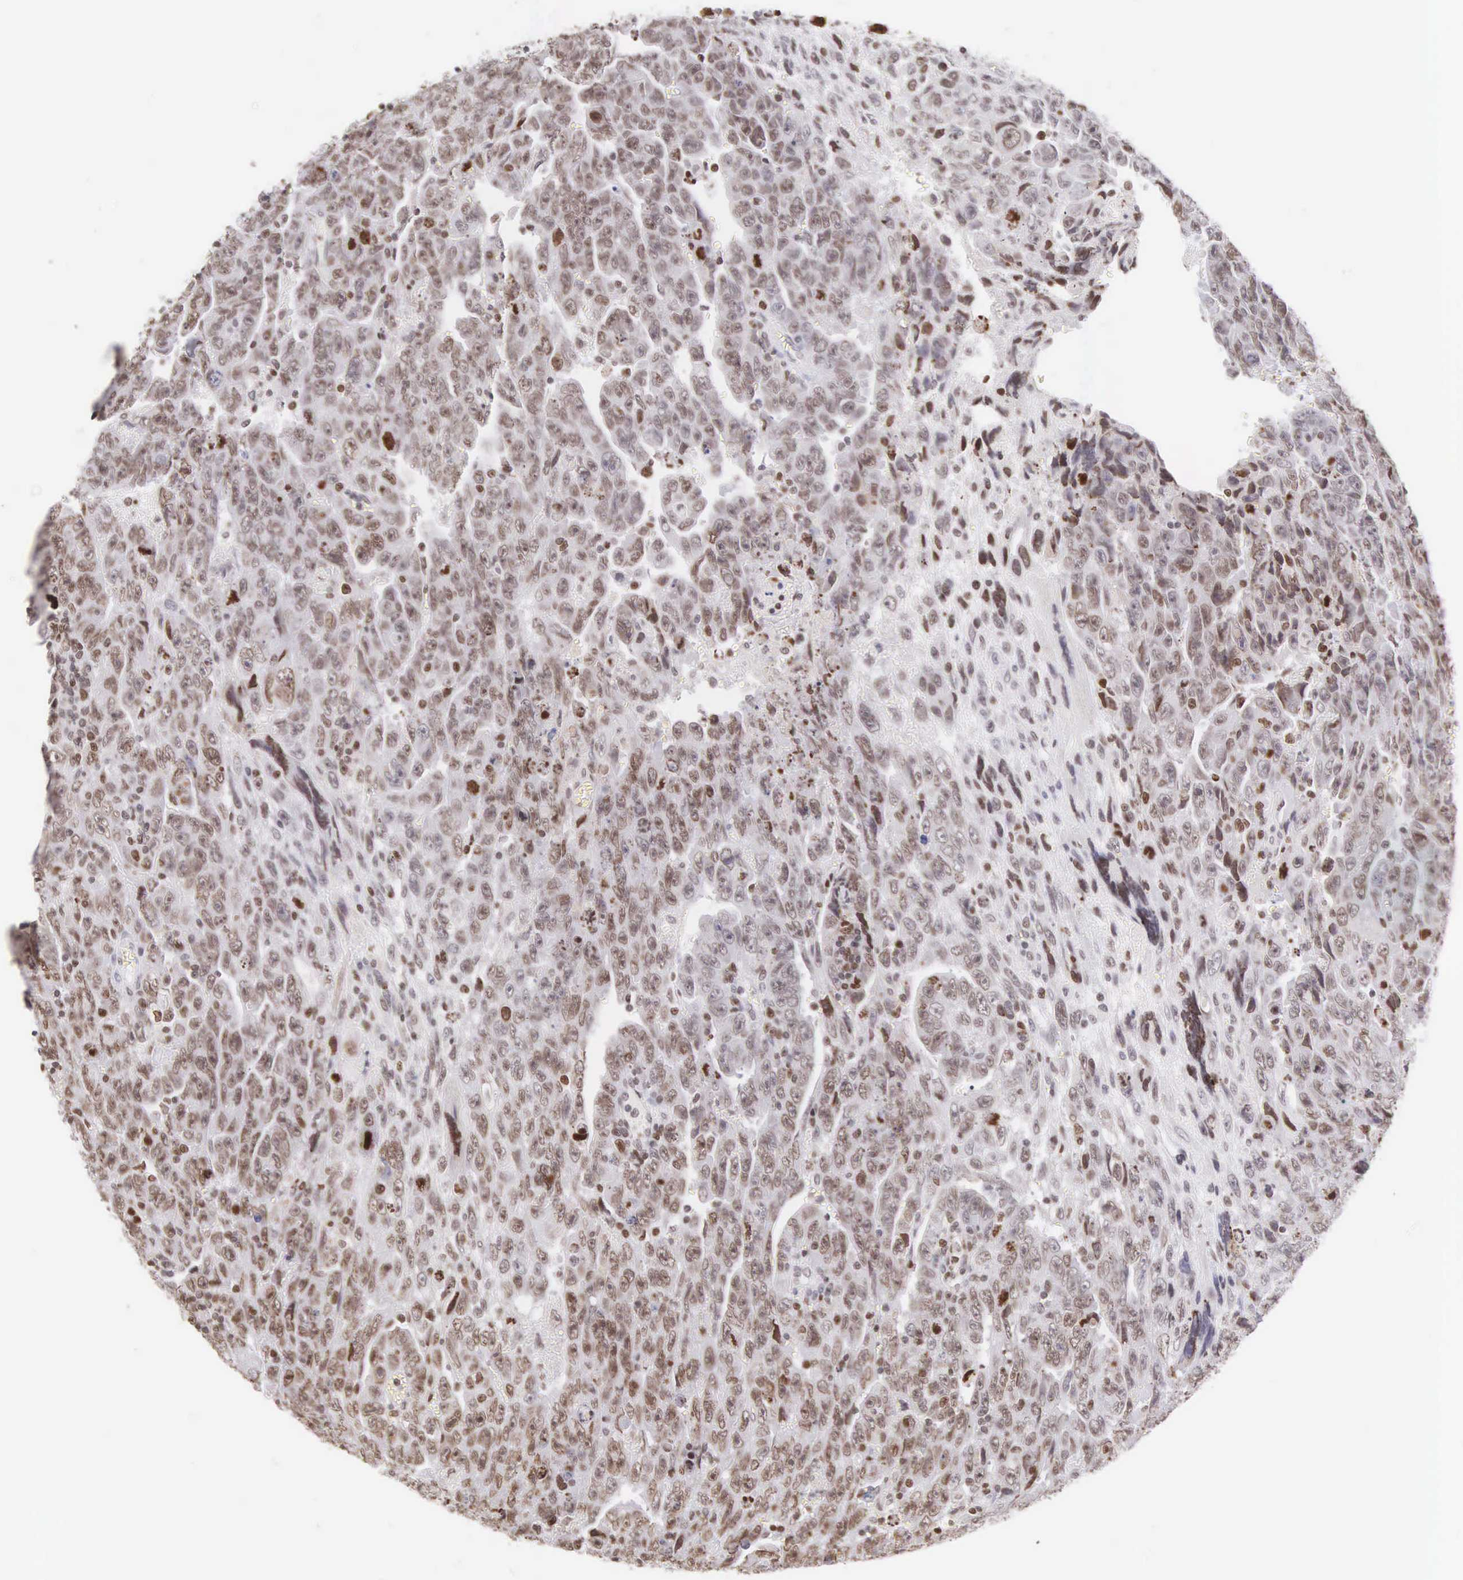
{"staining": {"intensity": "weak", "quantity": ">75%", "location": "nuclear"}, "tissue": "testis cancer", "cell_type": "Tumor cells", "image_type": "cancer", "snomed": [{"axis": "morphology", "description": "Carcinoma, Embryonal, NOS"}, {"axis": "topography", "description": "Testis"}], "caption": "Protein expression by IHC displays weak nuclear staining in approximately >75% of tumor cells in testis cancer (embryonal carcinoma).", "gene": "VRK1", "patient": {"sex": "male", "age": 28}}